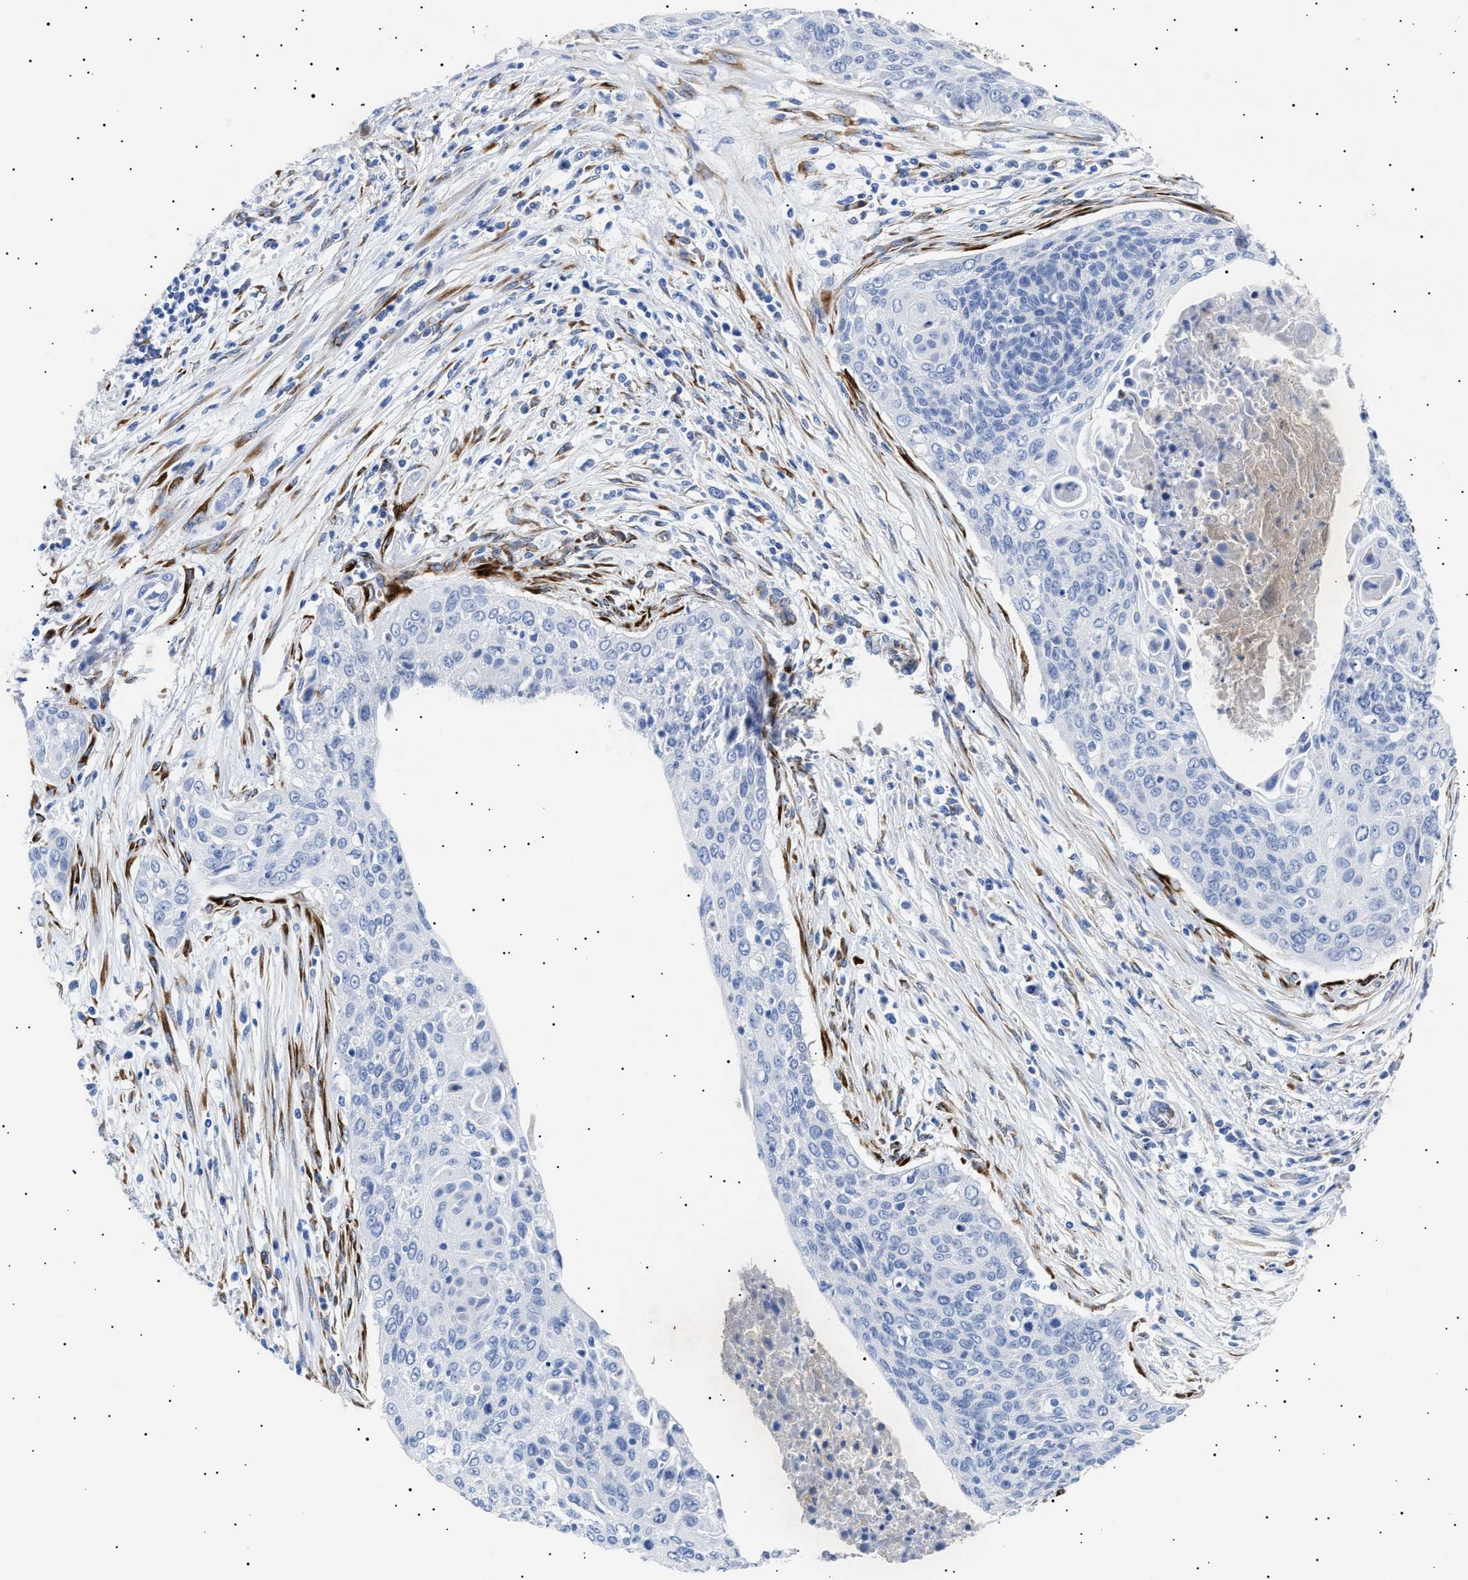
{"staining": {"intensity": "negative", "quantity": "none", "location": "none"}, "tissue": "cervical cancer", "cell_type": "Tumor cells", "image_type": "cancer", "snomed": [{"axis": "morphology", "description": "Squamous cell carcinoma, NOS"}, {"axis": "topography", "description": "Cervix"}], "caption": "DAB (3,3'-diaminobenzidine) immunohistochemical staining of squamous cell carcinoma (cervical) reveals no significant staining in tumor cells. (IHC, brightfield microscopy, high magnification).", "gene": "HEMGN", "patient": {"sex": "female", "age": 55}}